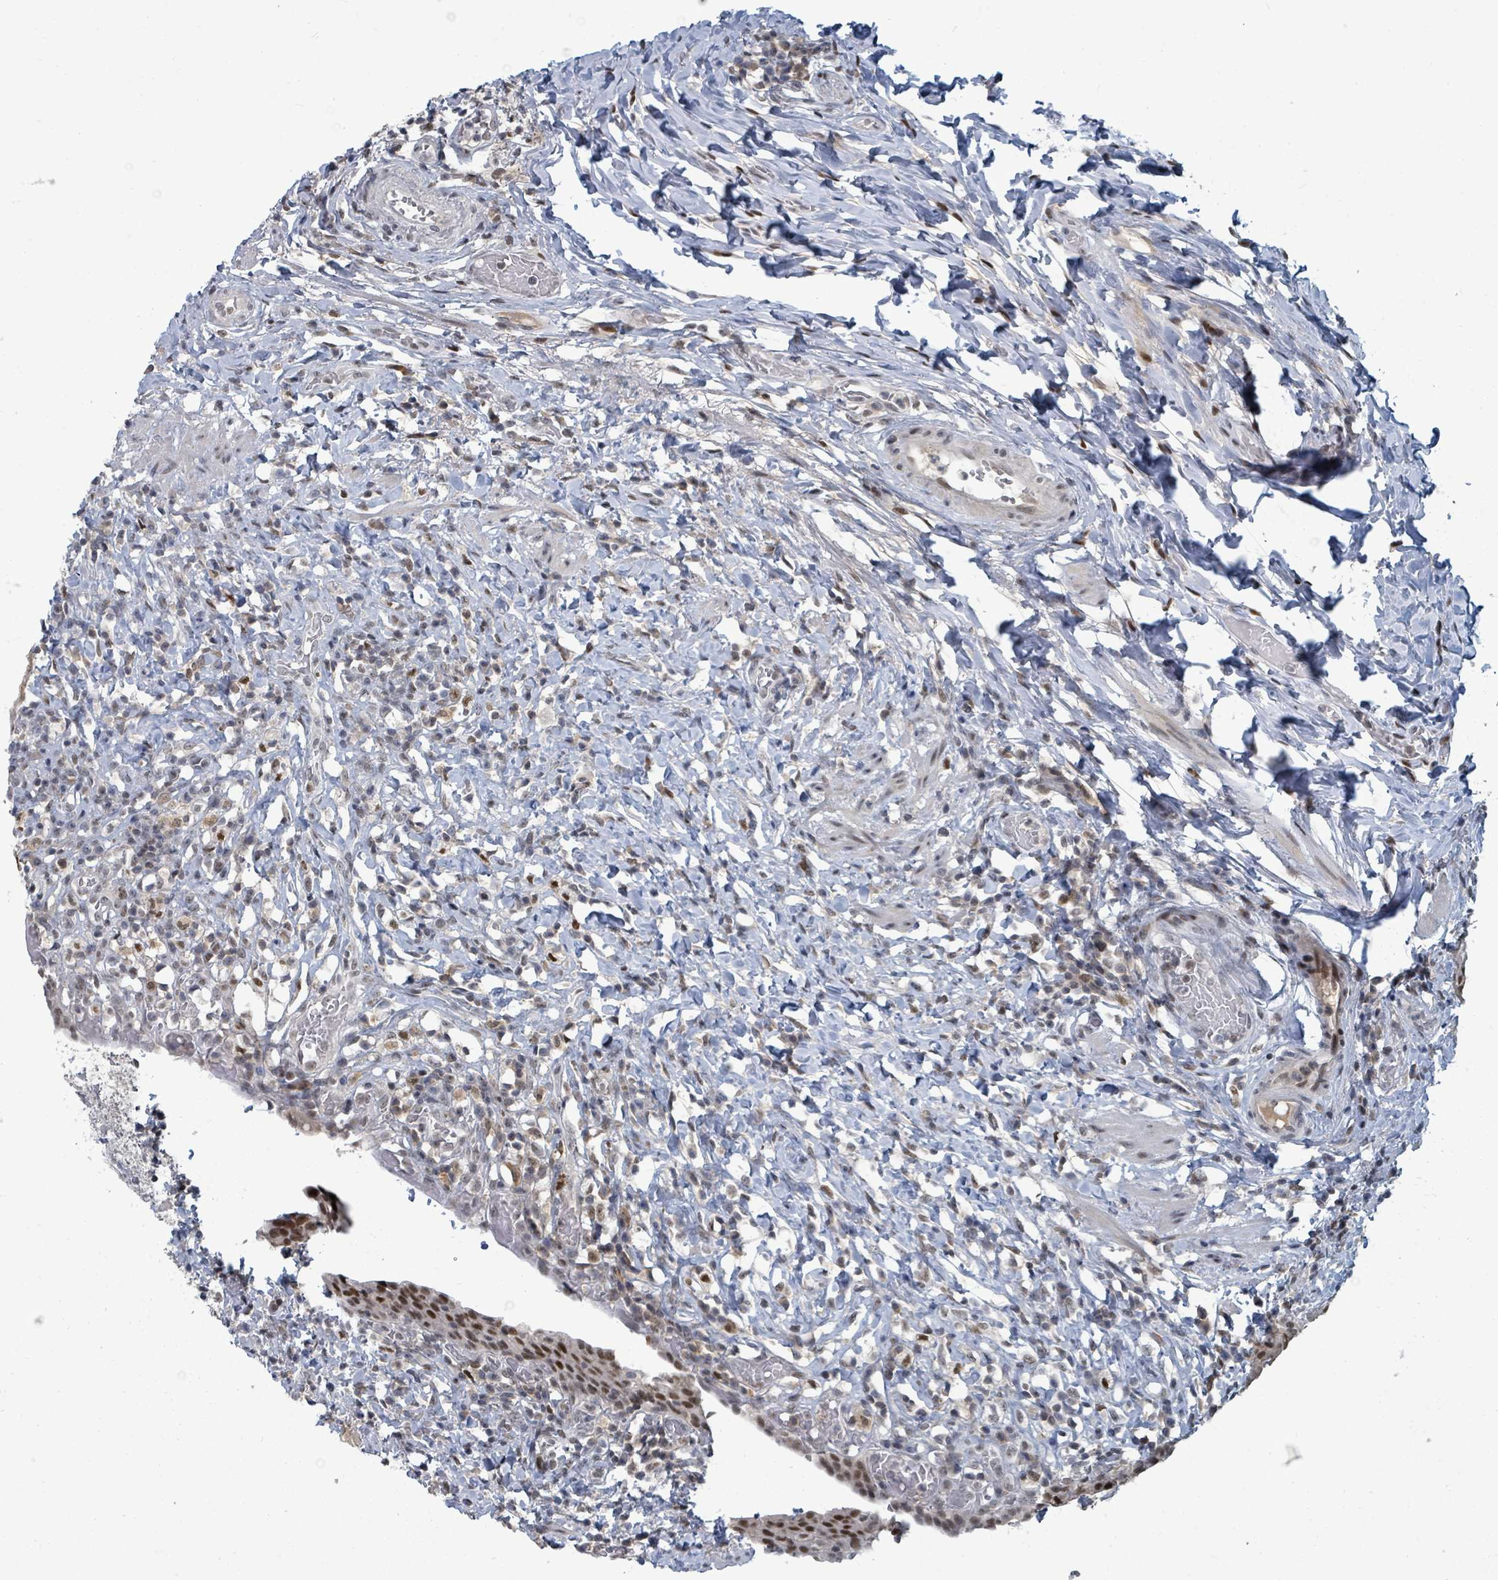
{"staining": {"intensity": "moderate", "quantity": ">75%", "location": "nuclear"}, "tissue": "urinary bladder", "cell_type": "Urothelial cells", "image_type": "normal", "snomed": [{"axis": "morphology", "description": "Normal tissue, NOS"}, {"axis": "morphology", "description": "Inflammation, NOS"}, {"axis": "topography", "description": "Urinary bladder"}], "caption": "Immunohistochemistry (IHC) of unremarkable human urinary bladder demonstrates medium levels of moderate nuclear staining in approximately >75% of urothelial cells.", "gene": "UCK1", "patient": {"sex": "male", "age": 64}}